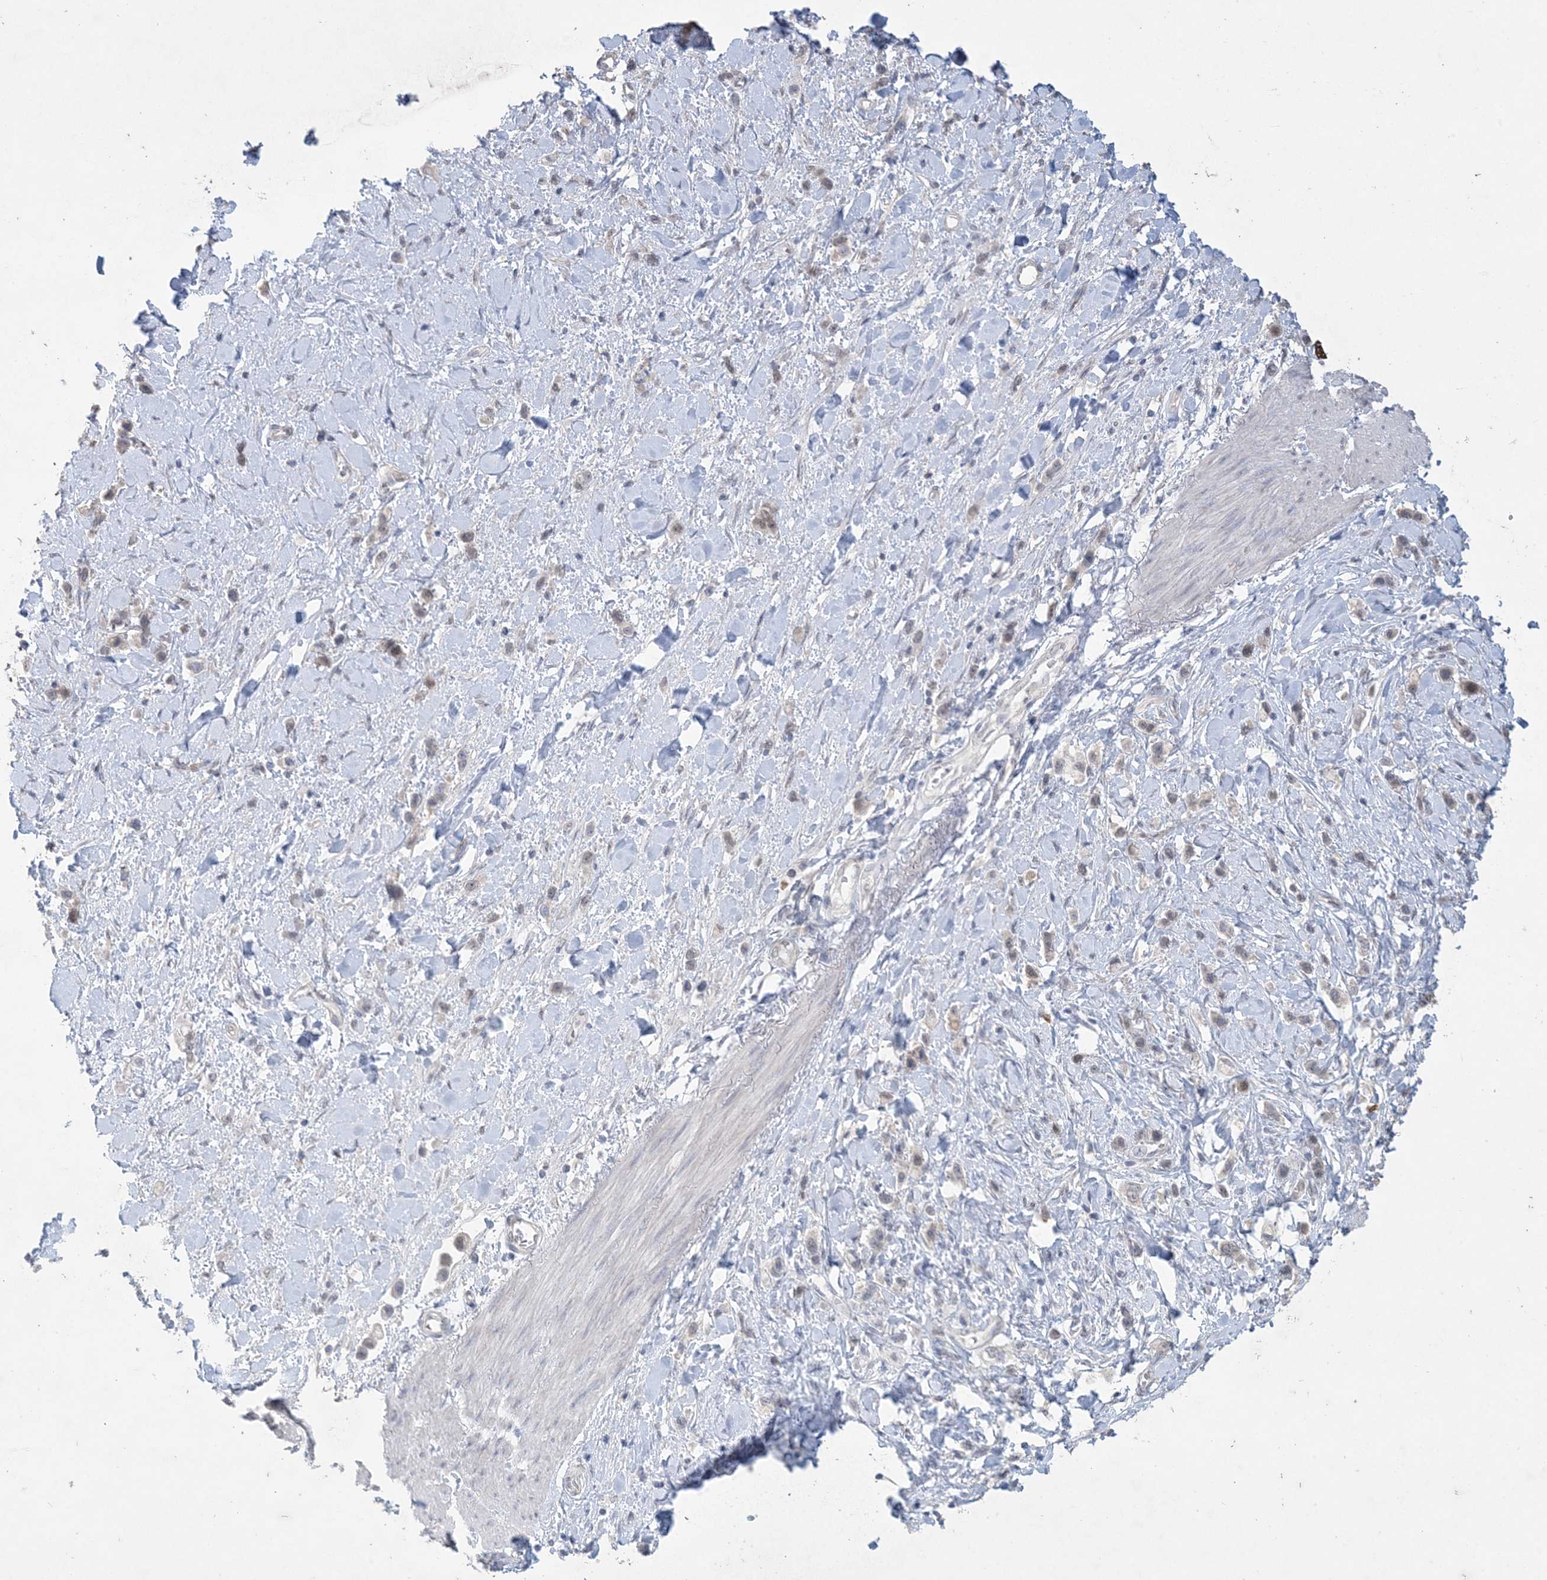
{"staining": {"intensity": "negative", "quantity": "none", "location": "none"}, "tissue": "stomach cancer", "cell_type": "Tumor cells", "image_type": "cancer", "snomed": [{"axis": "morphology", "description": "Normal tissue, NOS"}, {"axis": "morphology", "description": "Adenocarcinoma, NOS"}, {"axis": "topography", "description": "Stomach, upper"}, {"axis": "topography", "description": "Stomach"}], "caption": "Stomach cancer (adenocarcinoma) stained for a protein using immunohistochemistry shows no expression tumor cells.", "gene": "HMGCS1", "patient": {"sex": "female", "age": 65}}